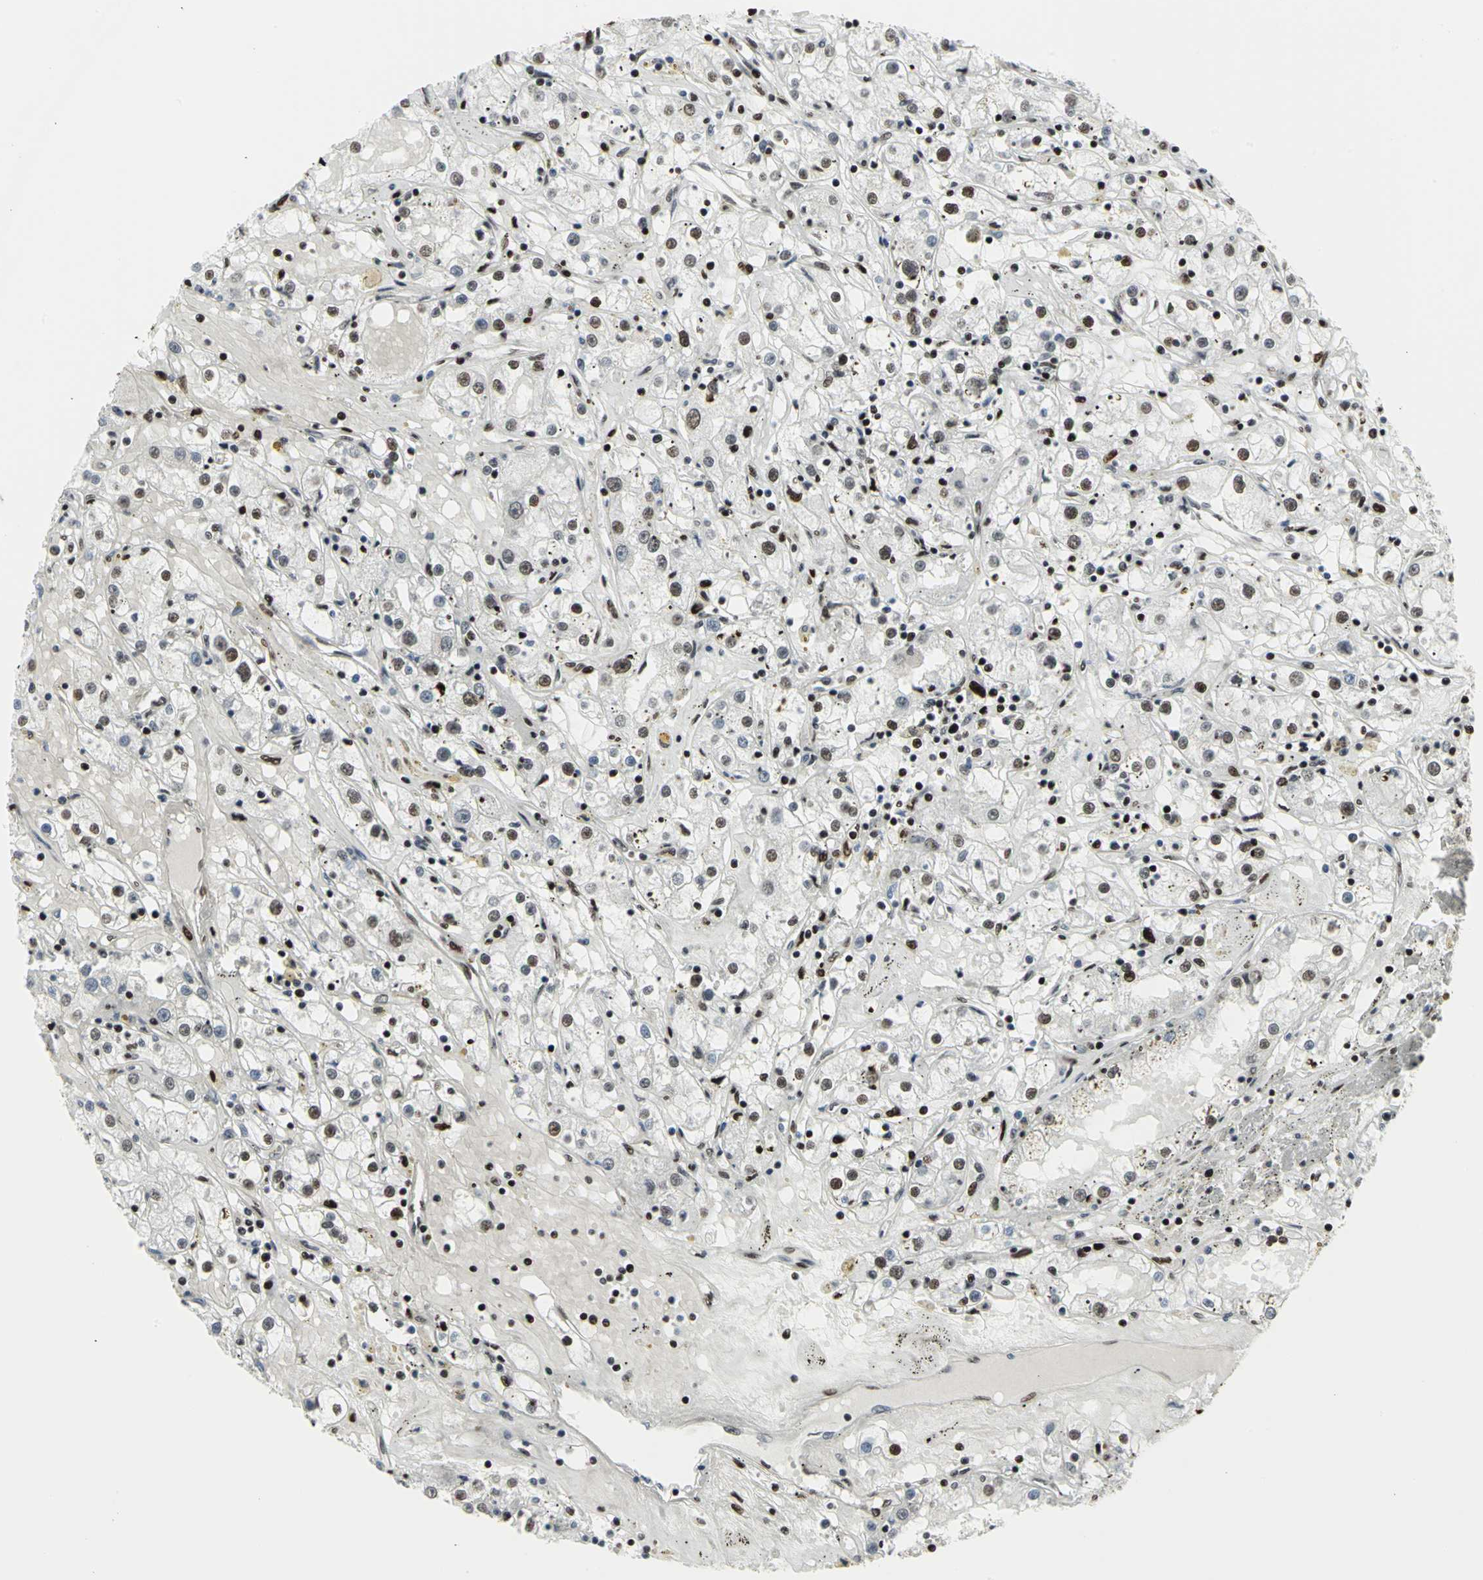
{"staining": {"intensity": "moderate", "quantity": "25%-75%", "location": "nuclear"}, "tissue": "renal cancer", "cell_type": "Tumor cells", "image_type": "cancer", "snomed": [{"axis": "morphology", "description": "Adenocarcinoma, NOS"}, {"axis": "topography", "description": "Kidney"}], "caption": "Renal cancer (adenocarcinoma) stained with a brown dye displays moderate nuclear positive positivity in approximately 25%-75% of tumor cells.", "gene": "SMARCA4", "patient": {"sex": "male", "age": 56}}